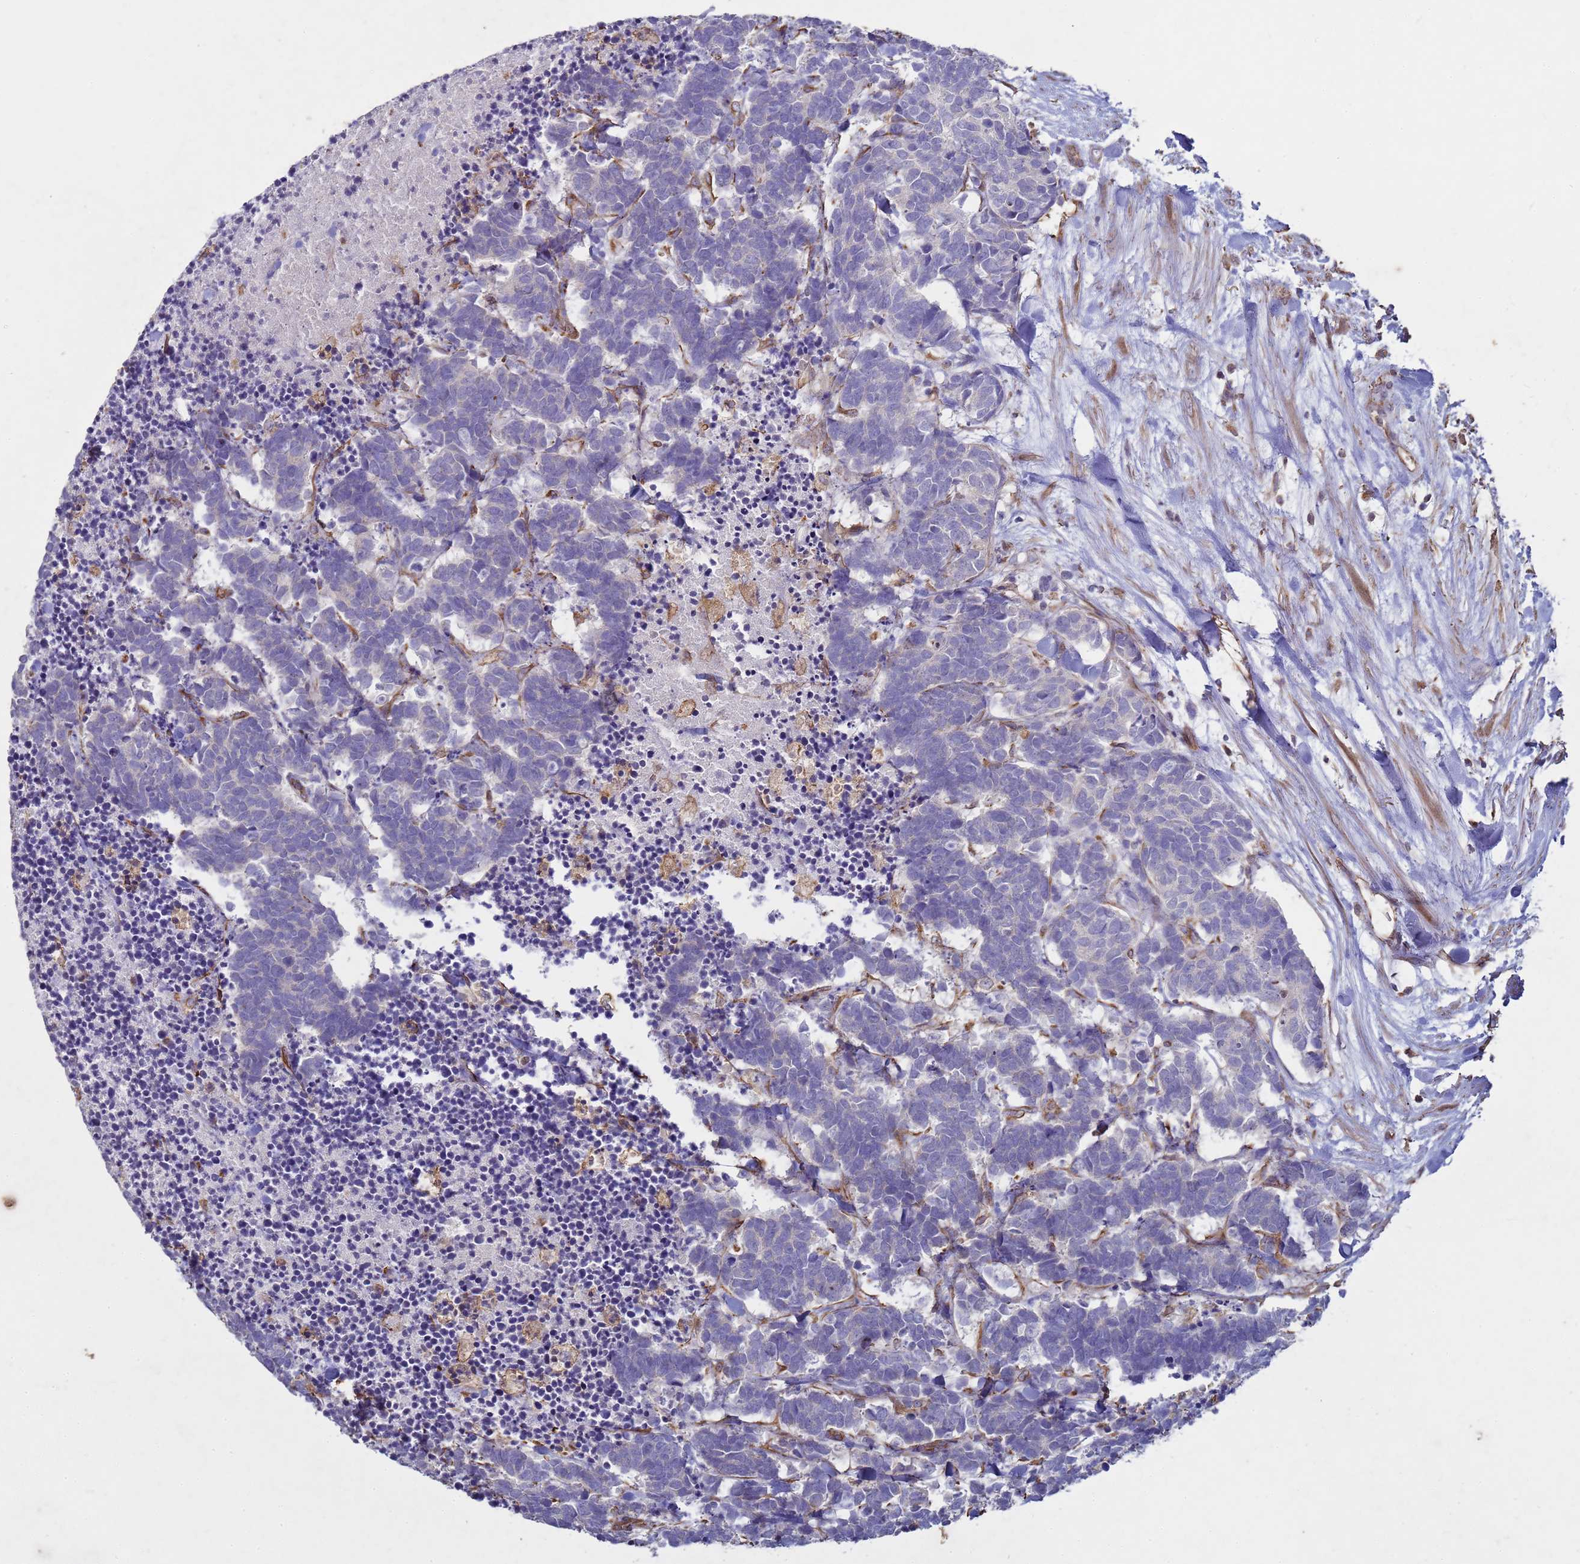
{"staining": {"intensity": "negative", "quantity": "none", "location": "none"}, "tissue": "carcinoid", "cell_type": "Tumor cells", "image_type": "cancer", "snomed": [{"axis": "morphology", "description": "Carcinoma, NOS"}, {"axis": "morphology", "description": "Carcinoid, malignant, NOS"}, {"axis": "topography", "description": "Urinary bladder"}], "caption": "DAB (3,3'-diaminobenzidine) immunohistochemical staining of carcinoid exhibits no significant staining in tumor cells. Nuclei are stained in blue.", "gene": "SGIP1", "patient": {"sex": "male", "age": 57}}